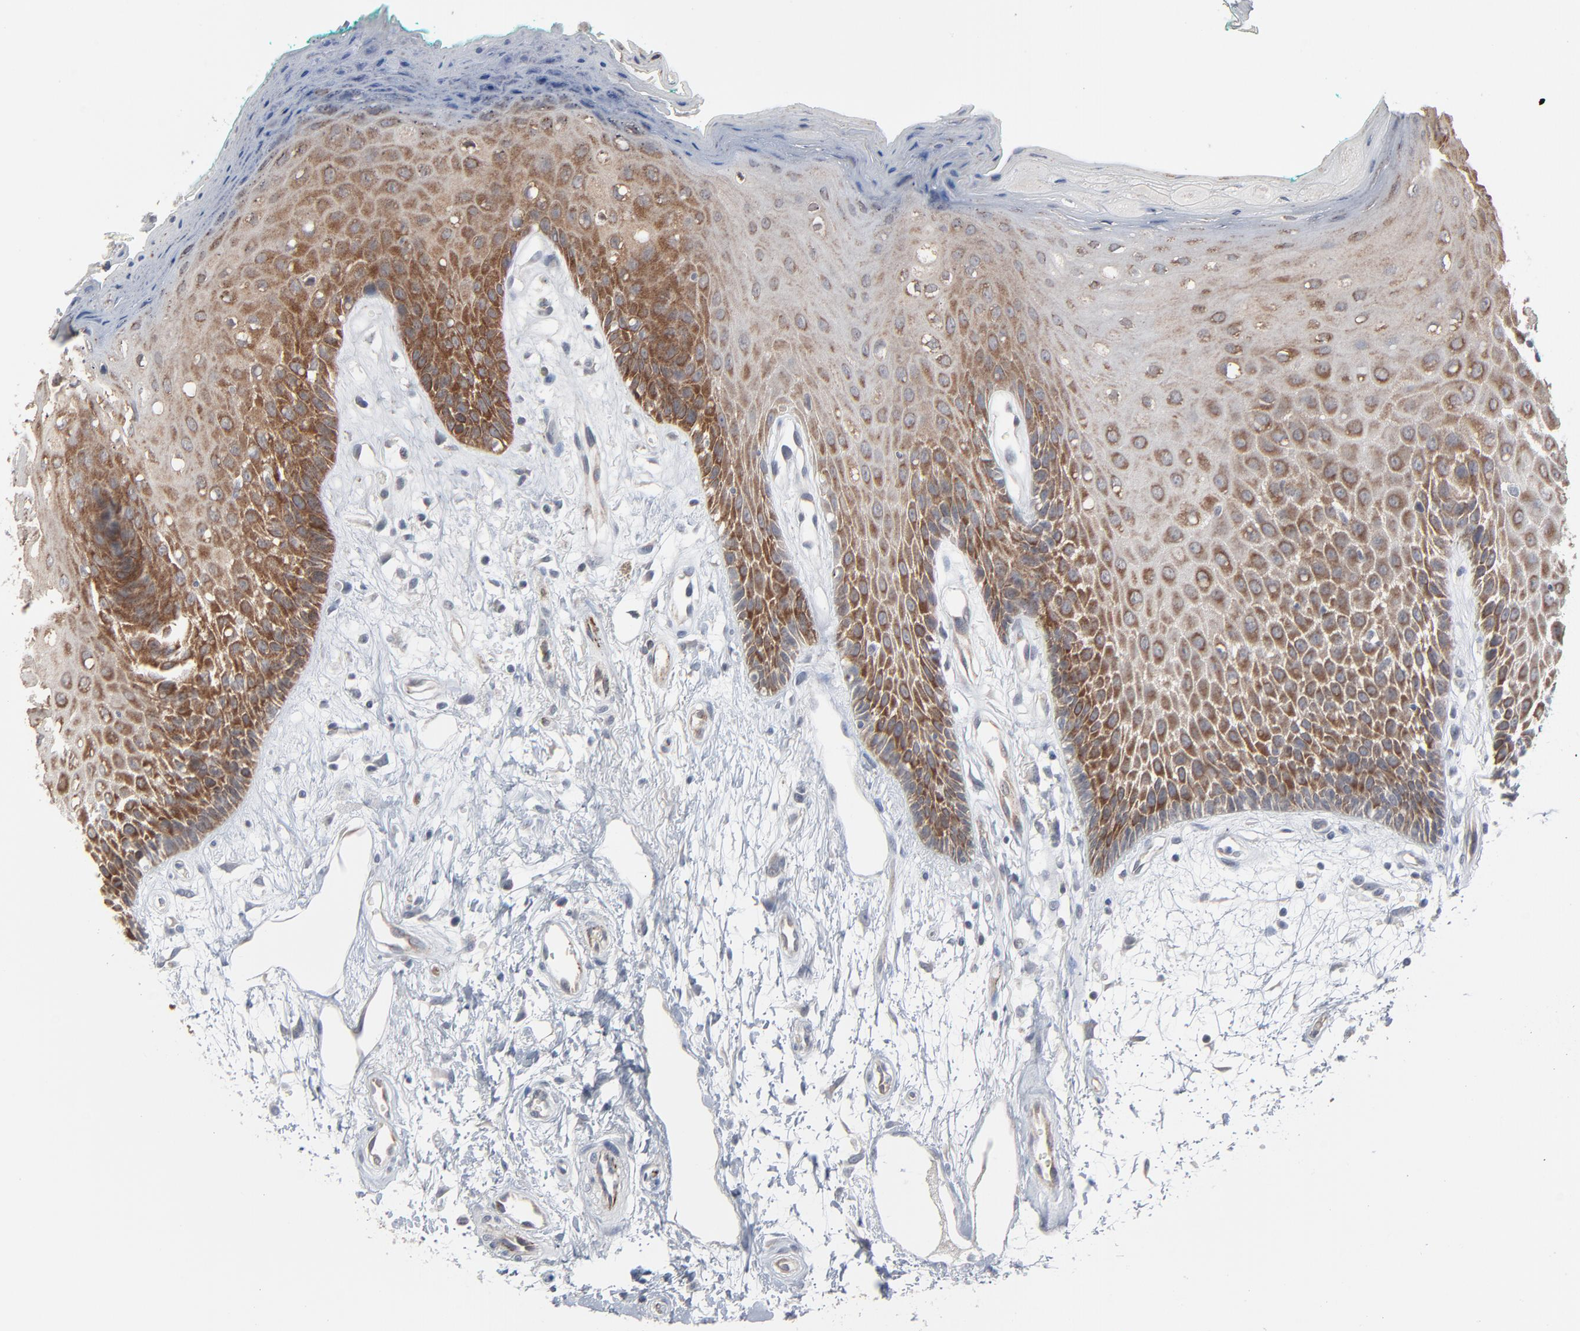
{"staining": {"intensity": "moderate", "quantity": ">75%", "location": "cytoplasmic/membranous"}, "tissue": "oral mucosa", "cell_type": "Squamous epithelial cells", "image_type": "normal", "snomed": [{"axis": "morphology", "description": "Normal tissue, NOS"}, {"axis": "morphology", "description": "Squamous cell carcinoma, NOS"}, {"axis": "topography", "description": "Skeletal muscle"}, {"axis": "topography", "description": "Oral tissue"}, {"axis": "topography", "description": "Head-Neck"}], "caption": "Brown immunohistochemical staining in benign human oral mucosa exhibits moderate cytoplasmic/membranous expression in about >75% of squamous epithelial cells. (IHC, brightfield microscopy, high magnification).", "gene": "ITPR3", "patient": {"sex": "female", "age": 84}}